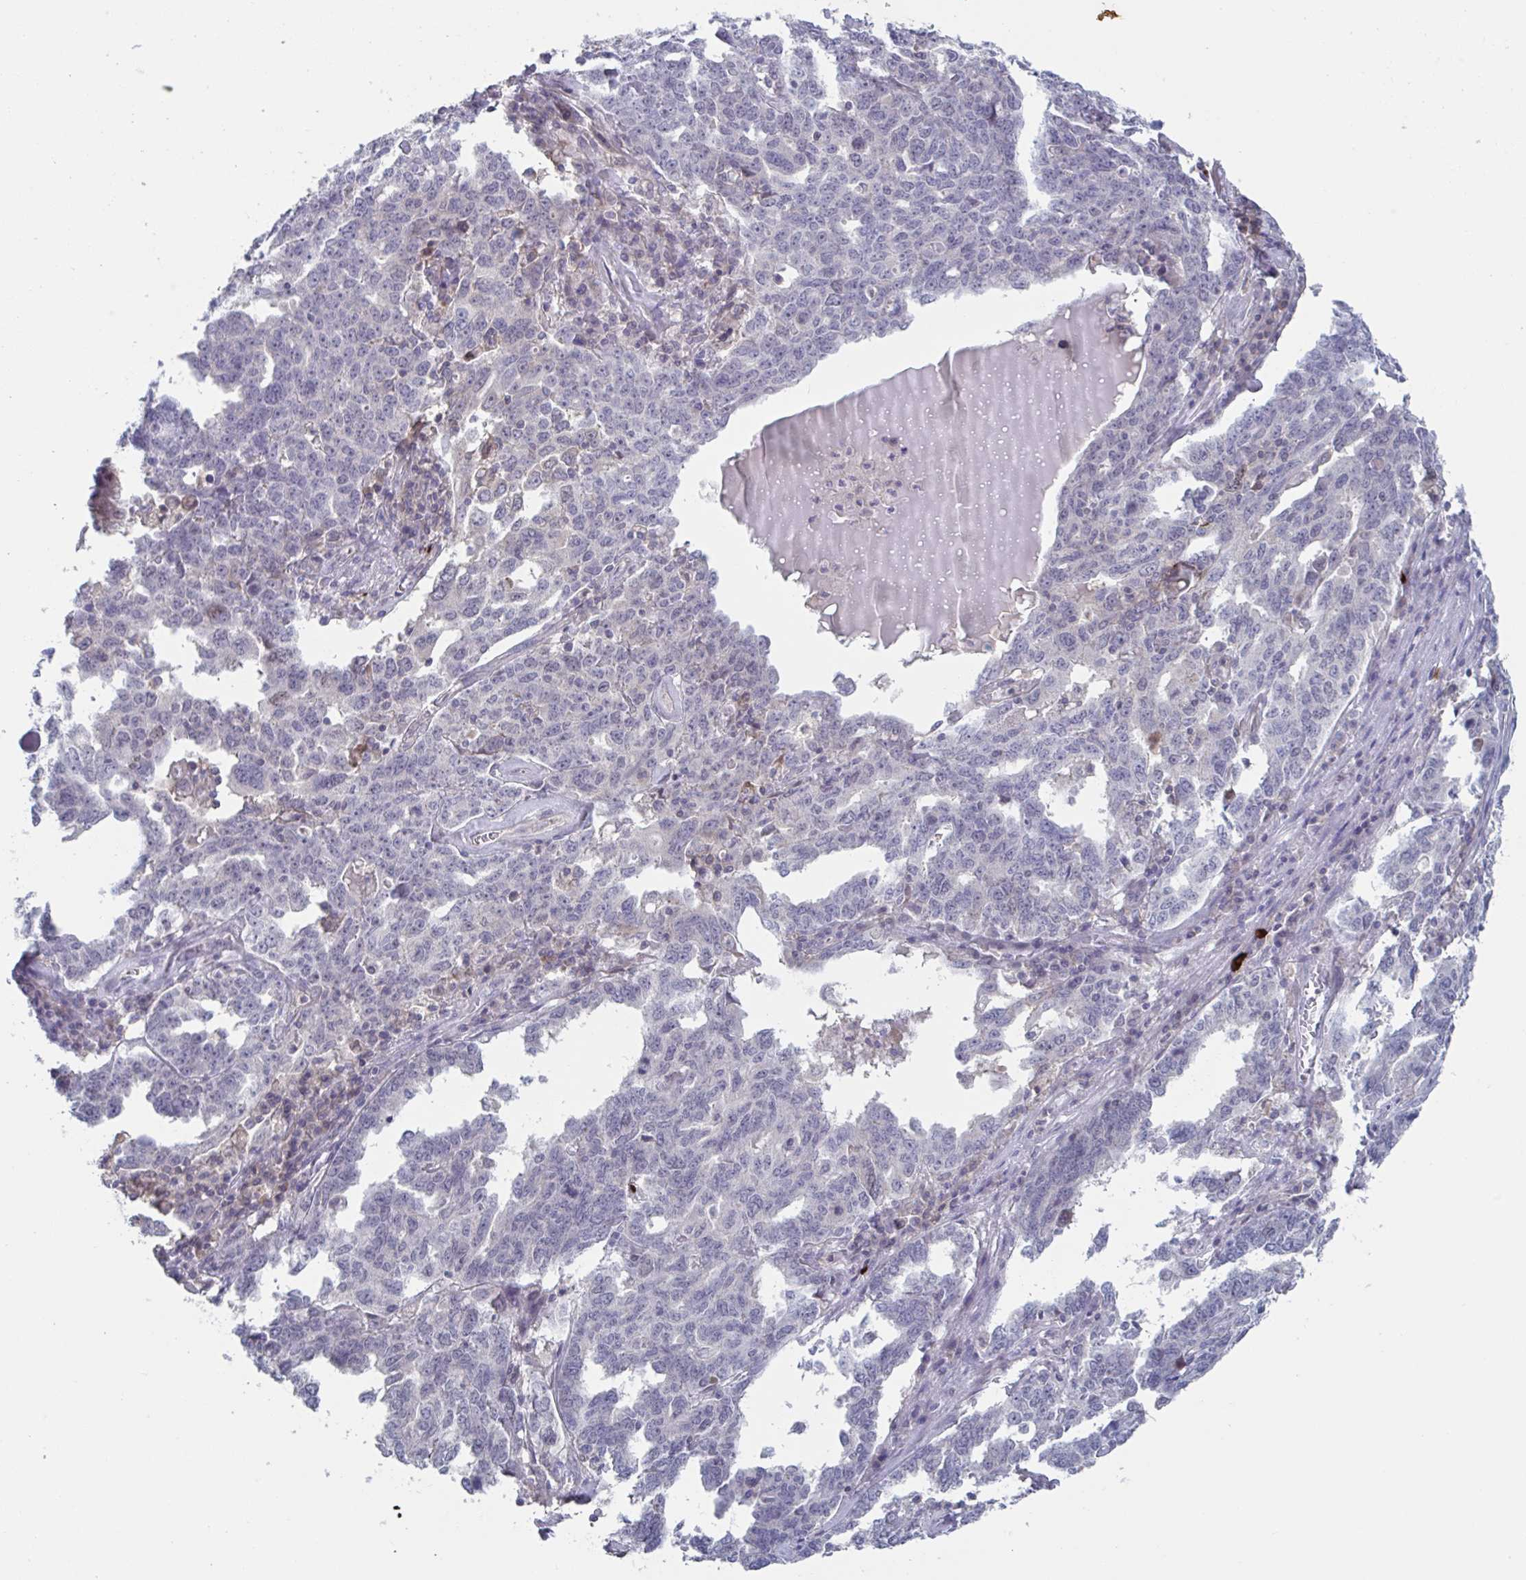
{"staining": {"intensity": "negative", "quantity": "none", "location": "none"}, "tissue": "ovarian cancer", "cell_type": "Tumor cells", "image_type": "cancer", "snomed": [{"axis": "morphology", "description": "Carcinoma, endometroid"}, {"axis": "topography", "description": "Ovary"}], "caption": "This is an immunohistochemistry histopathology image of ovarian endometroid carcinoma. There is no positivity in tumor cells.", "gene": "STK26", "patient": {"sex": "female", "age": 62}}